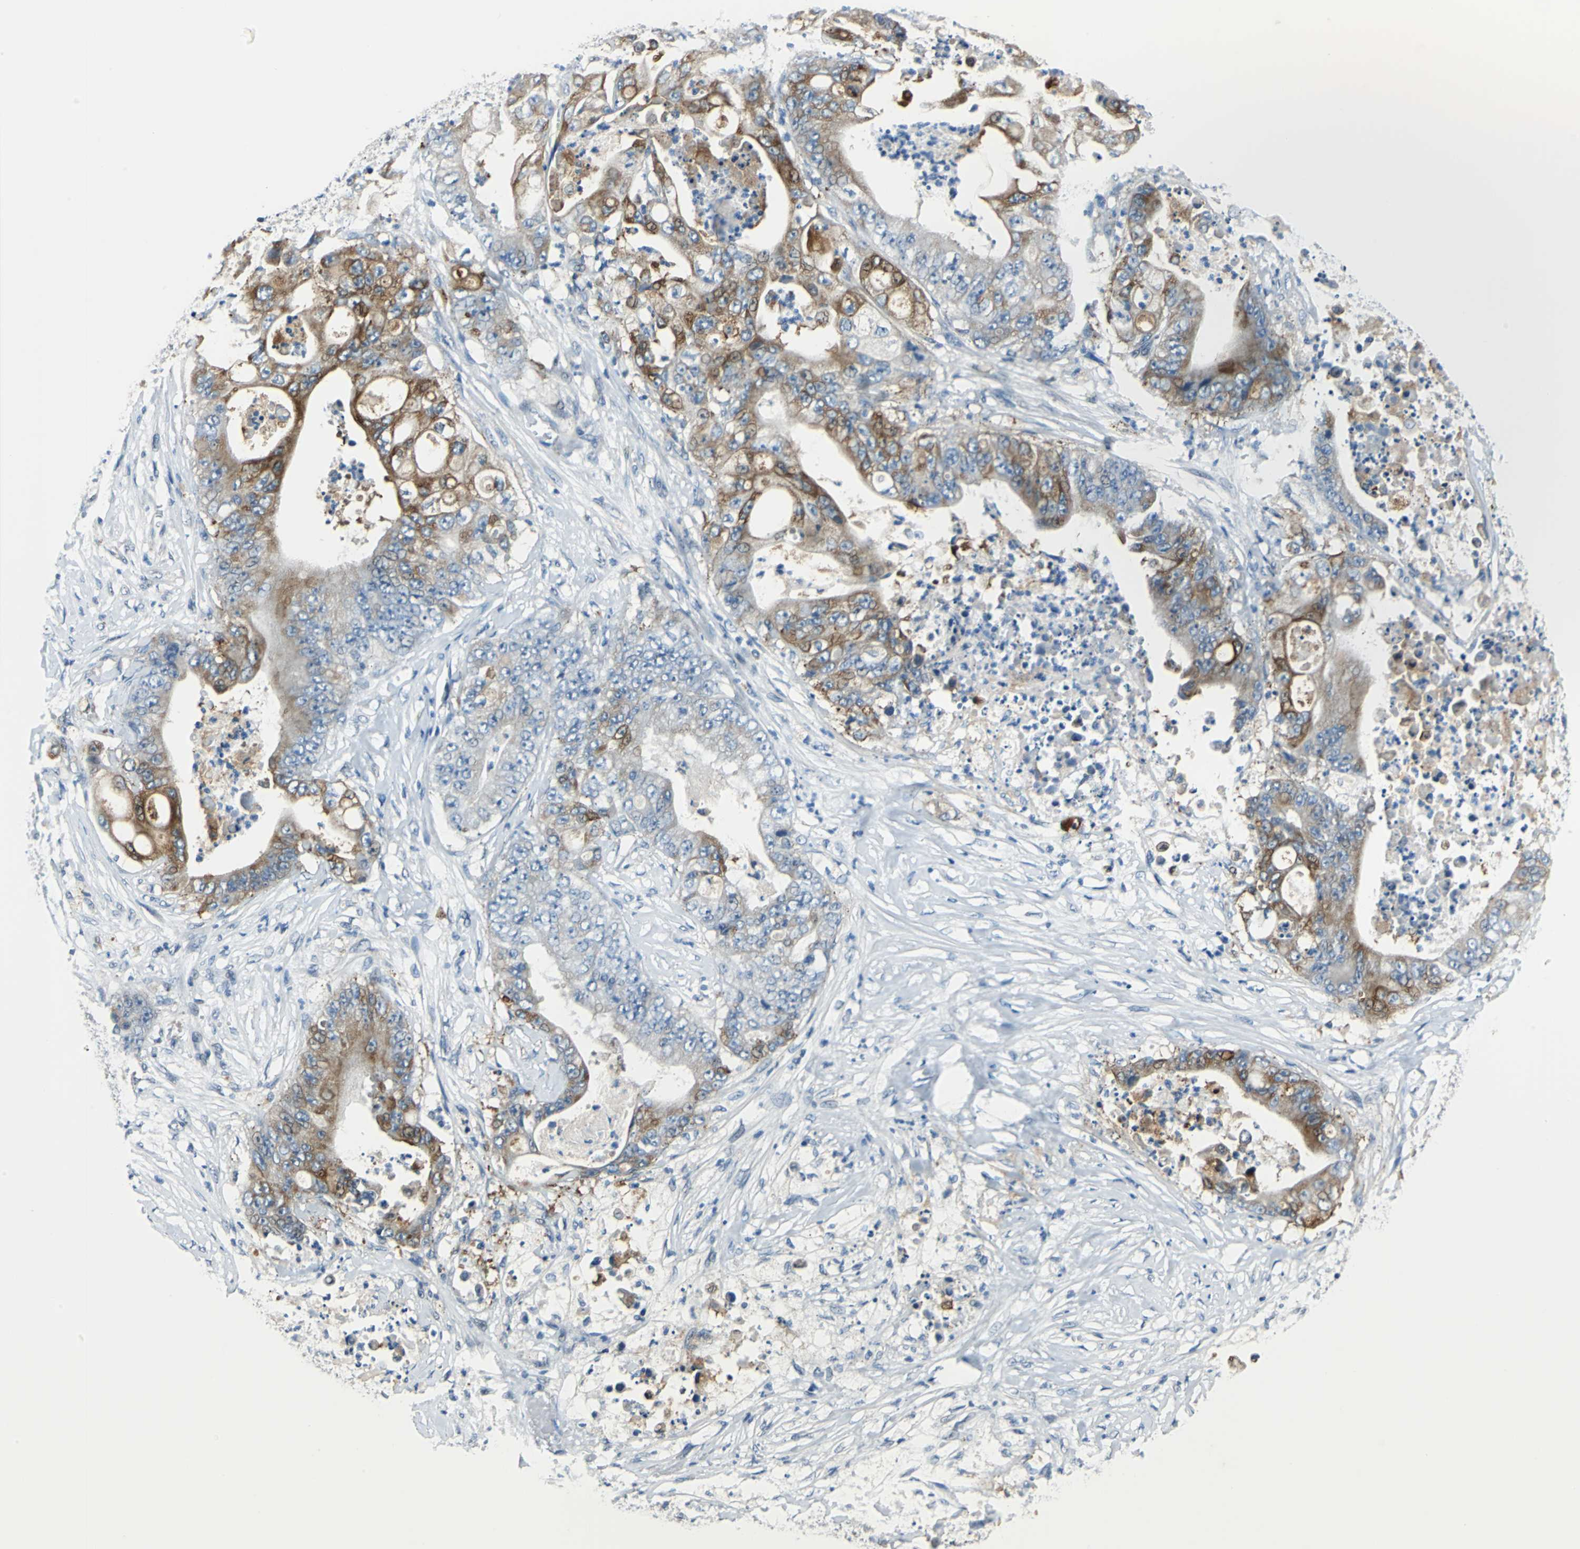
{"staining": {"intensity": "strong", "quantity": ">75%", "location": "cytoplasmic/membranous"}, "tissue": "stomach cancer", "cell_type": "Tumor cells", "image_type": "cancer", "snomed": [{"axis": "morphology", "description": "Adenocarcinoma, NOS"}, {"axis": "topography", "description": "Stomach"}], "caption": "This image exhibits immunohistochemistry (IHC) staining of human stomach cancer, with high strong cytoplasmic/membranous positivity in about >75% of tumor cells.", "gene": "HCFC2", "patient": {"sex": "female", "age": 73}}